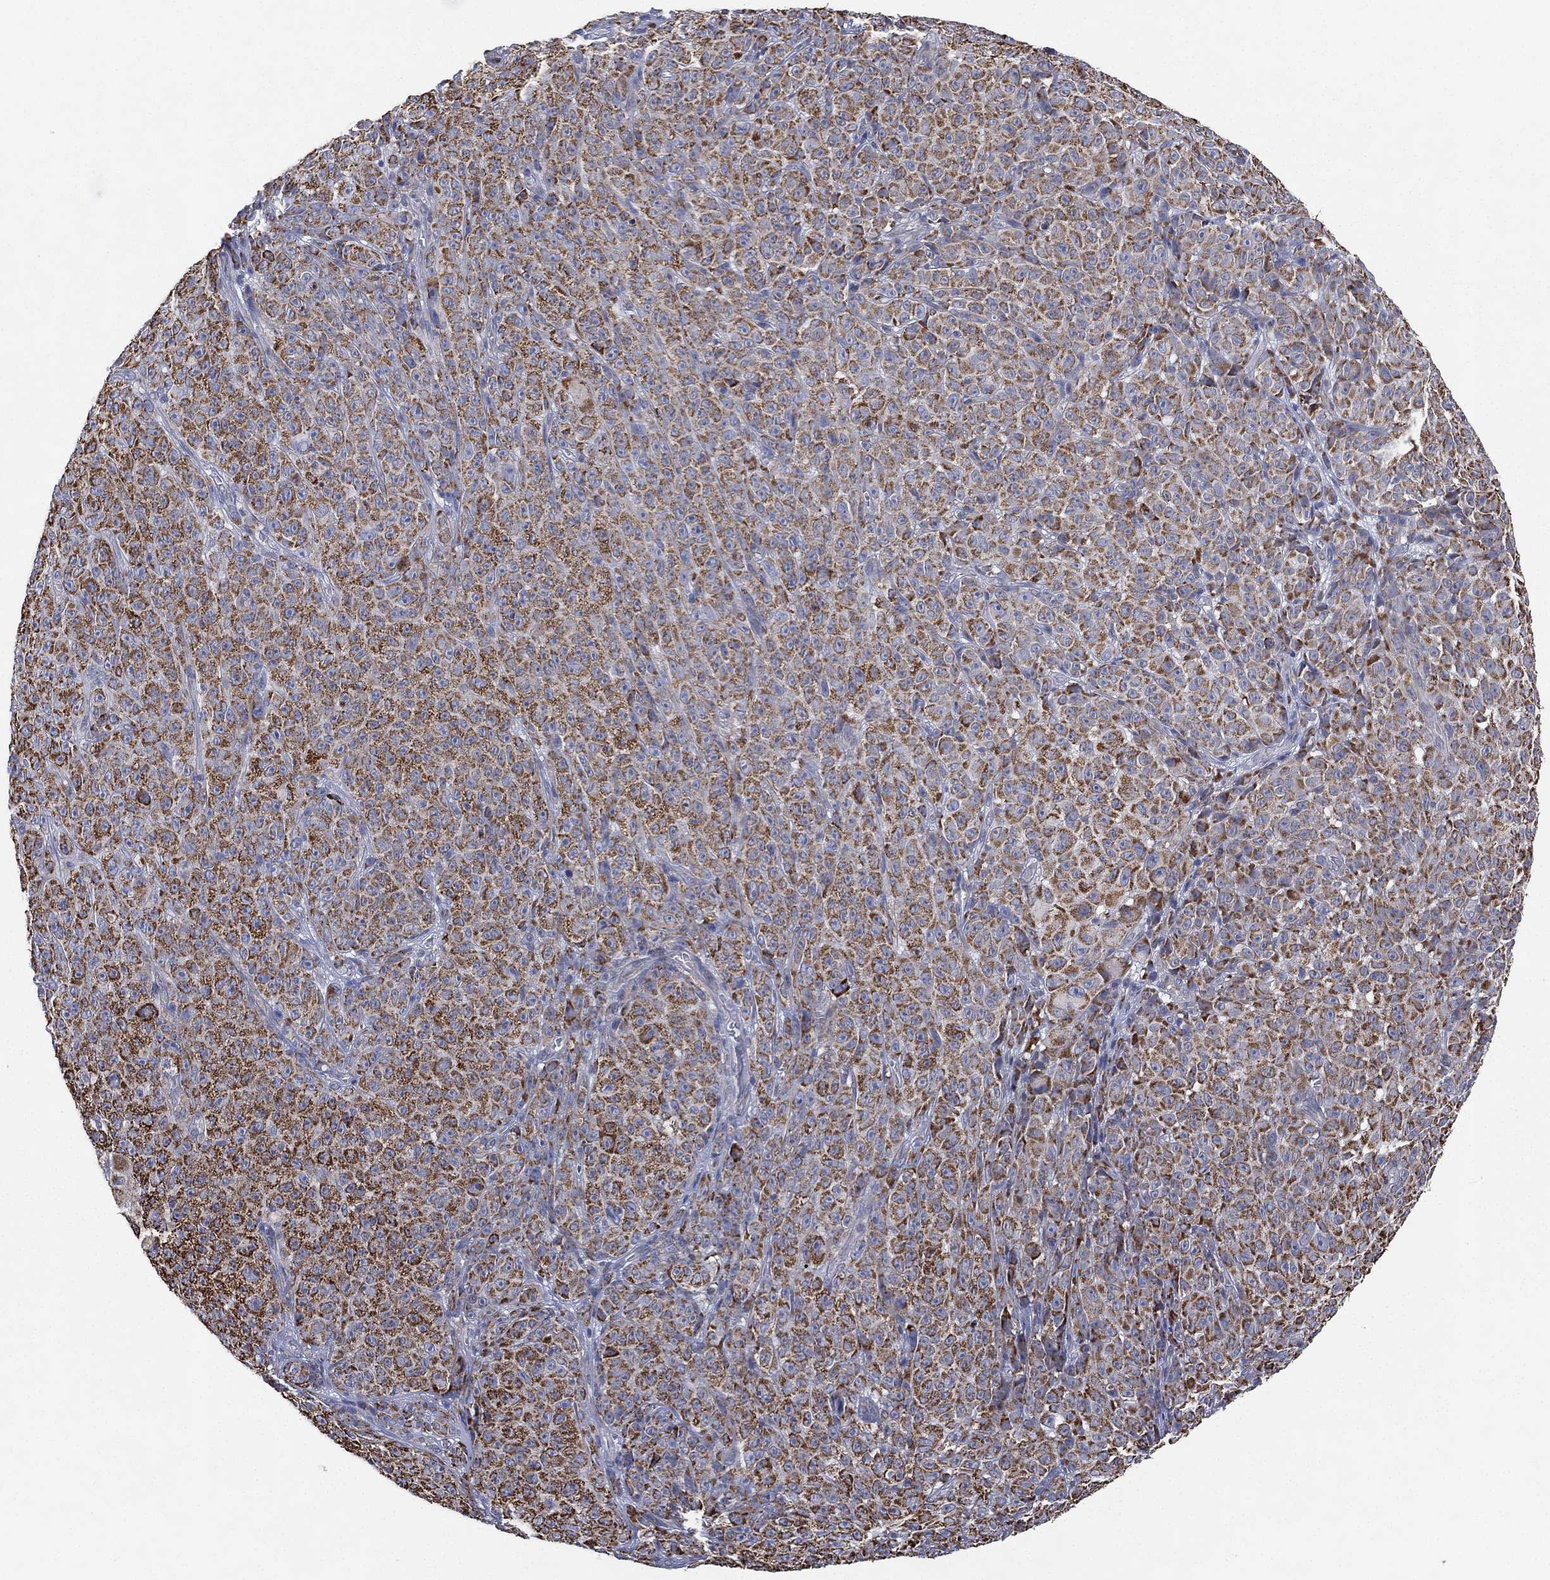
{"staining": {"intensity": "moderate", "quantity": ">75%", "location": "cytoplasmic/membranous"}, "tissue": "melanoma", "cell_type": "Tumor cells", "image_type": "cancer", "snomed": [{"axis": "morphology", "description": "Malignant melanoma, NOS"}, {"axis": "topography", "description": "Skin"}], "caption": "Malignant melanoma was stained to show a protein in brown. There is medium levels of moderate cytoplasmic/membranous expression in about >75% of tumor cells. (DAB IHC with brightfield microscopy, high magnification).", "gene": "INA", "patient": {"sex": "female", "age": 82}}